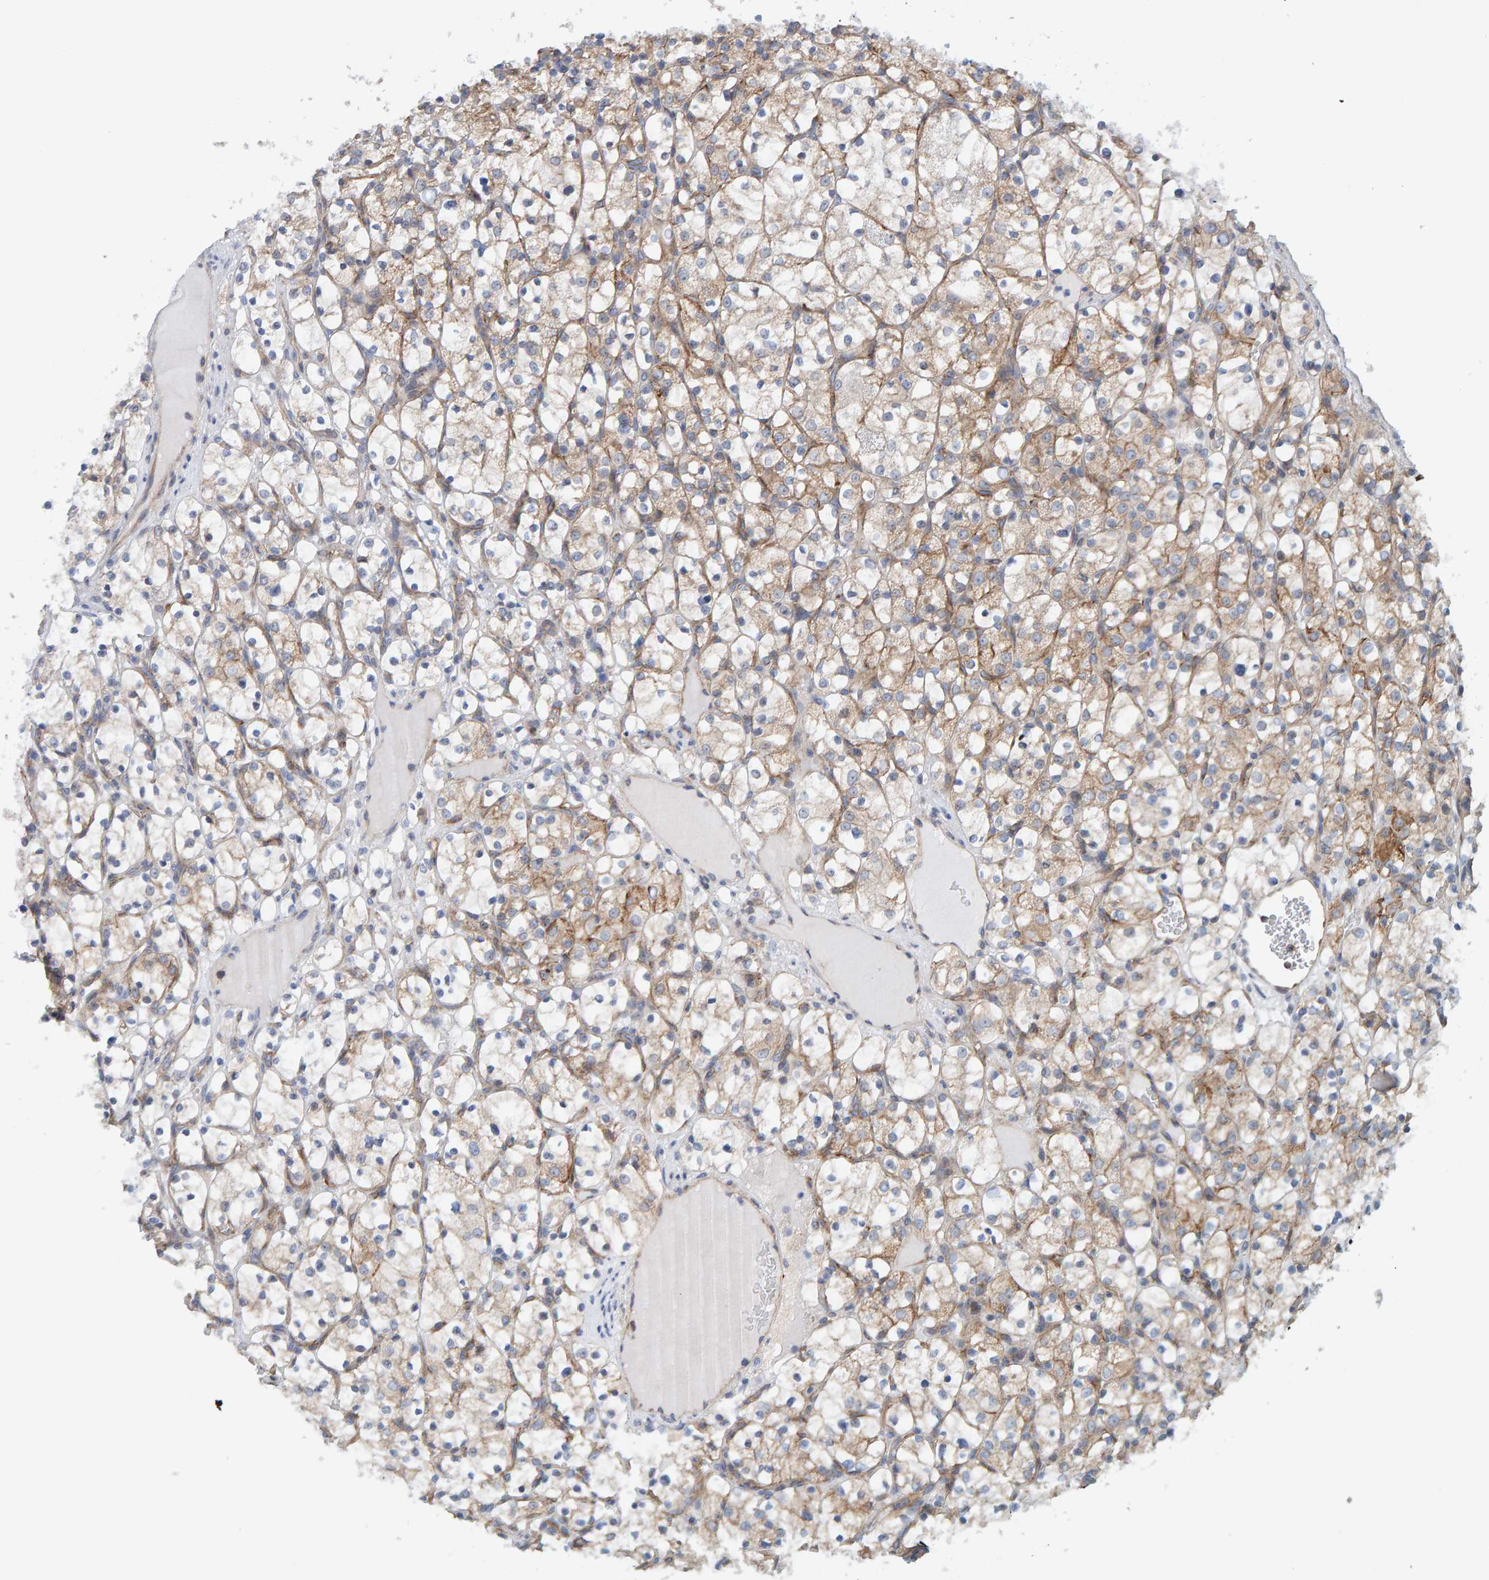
{"staining": {"intensity": "weak", "quantity": "25%-75%", "location": "cytoplasmic/membranous"}, "tissue": "renal cancer", "cell_type": "Tumor cells", "image_type": "cancer", "snomed": [{"axis": "morphology", "description": "Adenocarcinoma, NOS"}, {"axis": "topography", "description": "Kidney"}], "caption": "IHC of adenocarcinoma (renal) demonstrates low levels of weak cytoplasmic/membranous staining in approximately 25%-75% of tumor cells. The staining is performed using DAB (3,3'-diaminobenzidine) brown chromogen to label protein expression. The nuclei are counter-stained blue using hematoxylin.", "gene": "RGP1", "patient": {"sex": "female", "age": 69}}